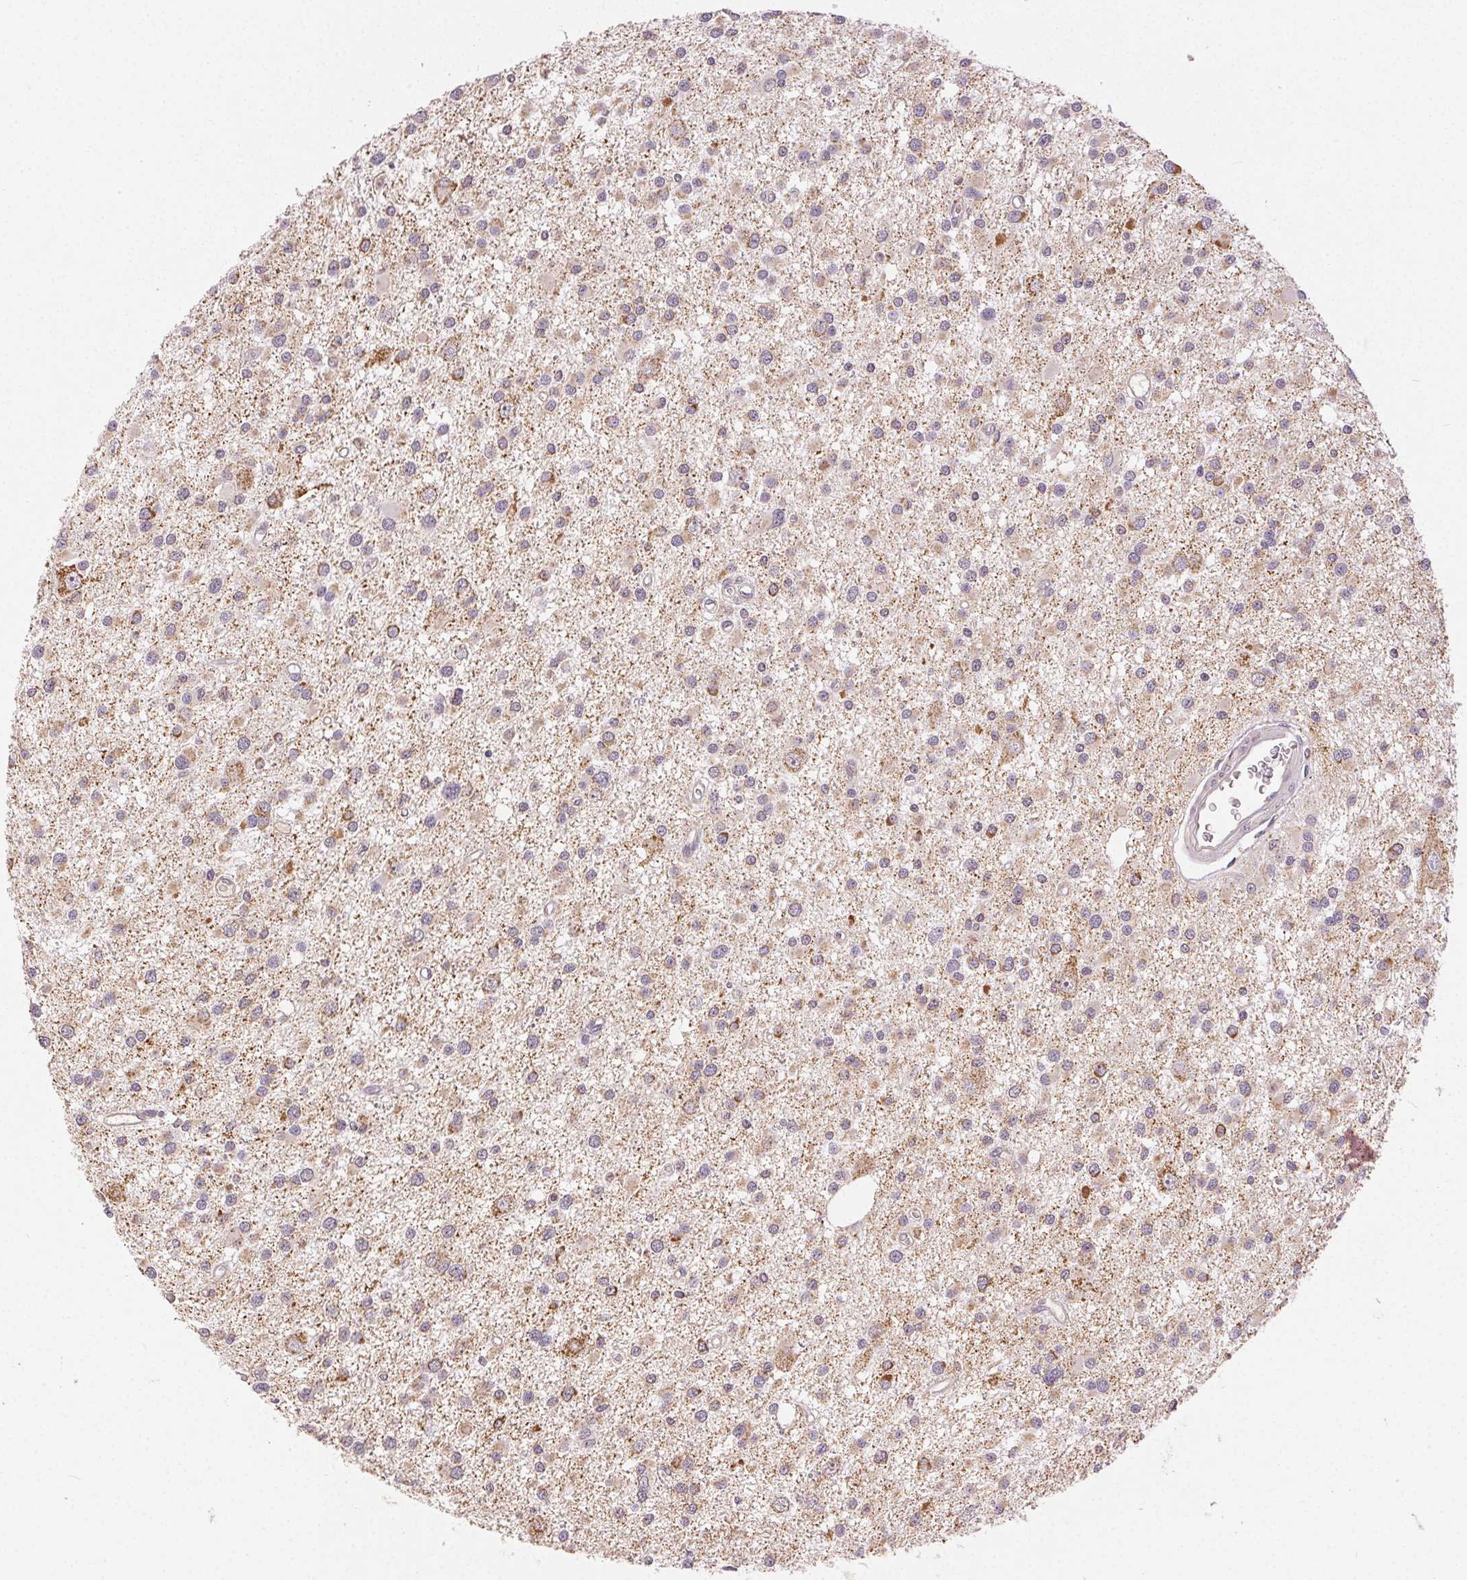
{"staining": {"intensity": "weak", "quantity": "25%-75%", "location": "cytoplasmic/membranous"}, "tissue": "glioma", "cell_type": "Tumor cells", "image_type": "cancer", "snomed": [{"axis": "morphology", "description": "Glioma, malignant, High grade"}, {"axis": "topography", "description": "Brain"}], "caption": "Immunohistochemical staining of human glioma reveals weak cytoplasmic/membranous protein staining in approximately 25%-75% of tumor cells. Using DAB (3,3'-diaminobenzidine) (brown) and hematoxylin (blue) stains, captured at high magnification using brightfield microscopy.", "gene": "CLASP1", "patient": {"sex": "male", "age": 54}}